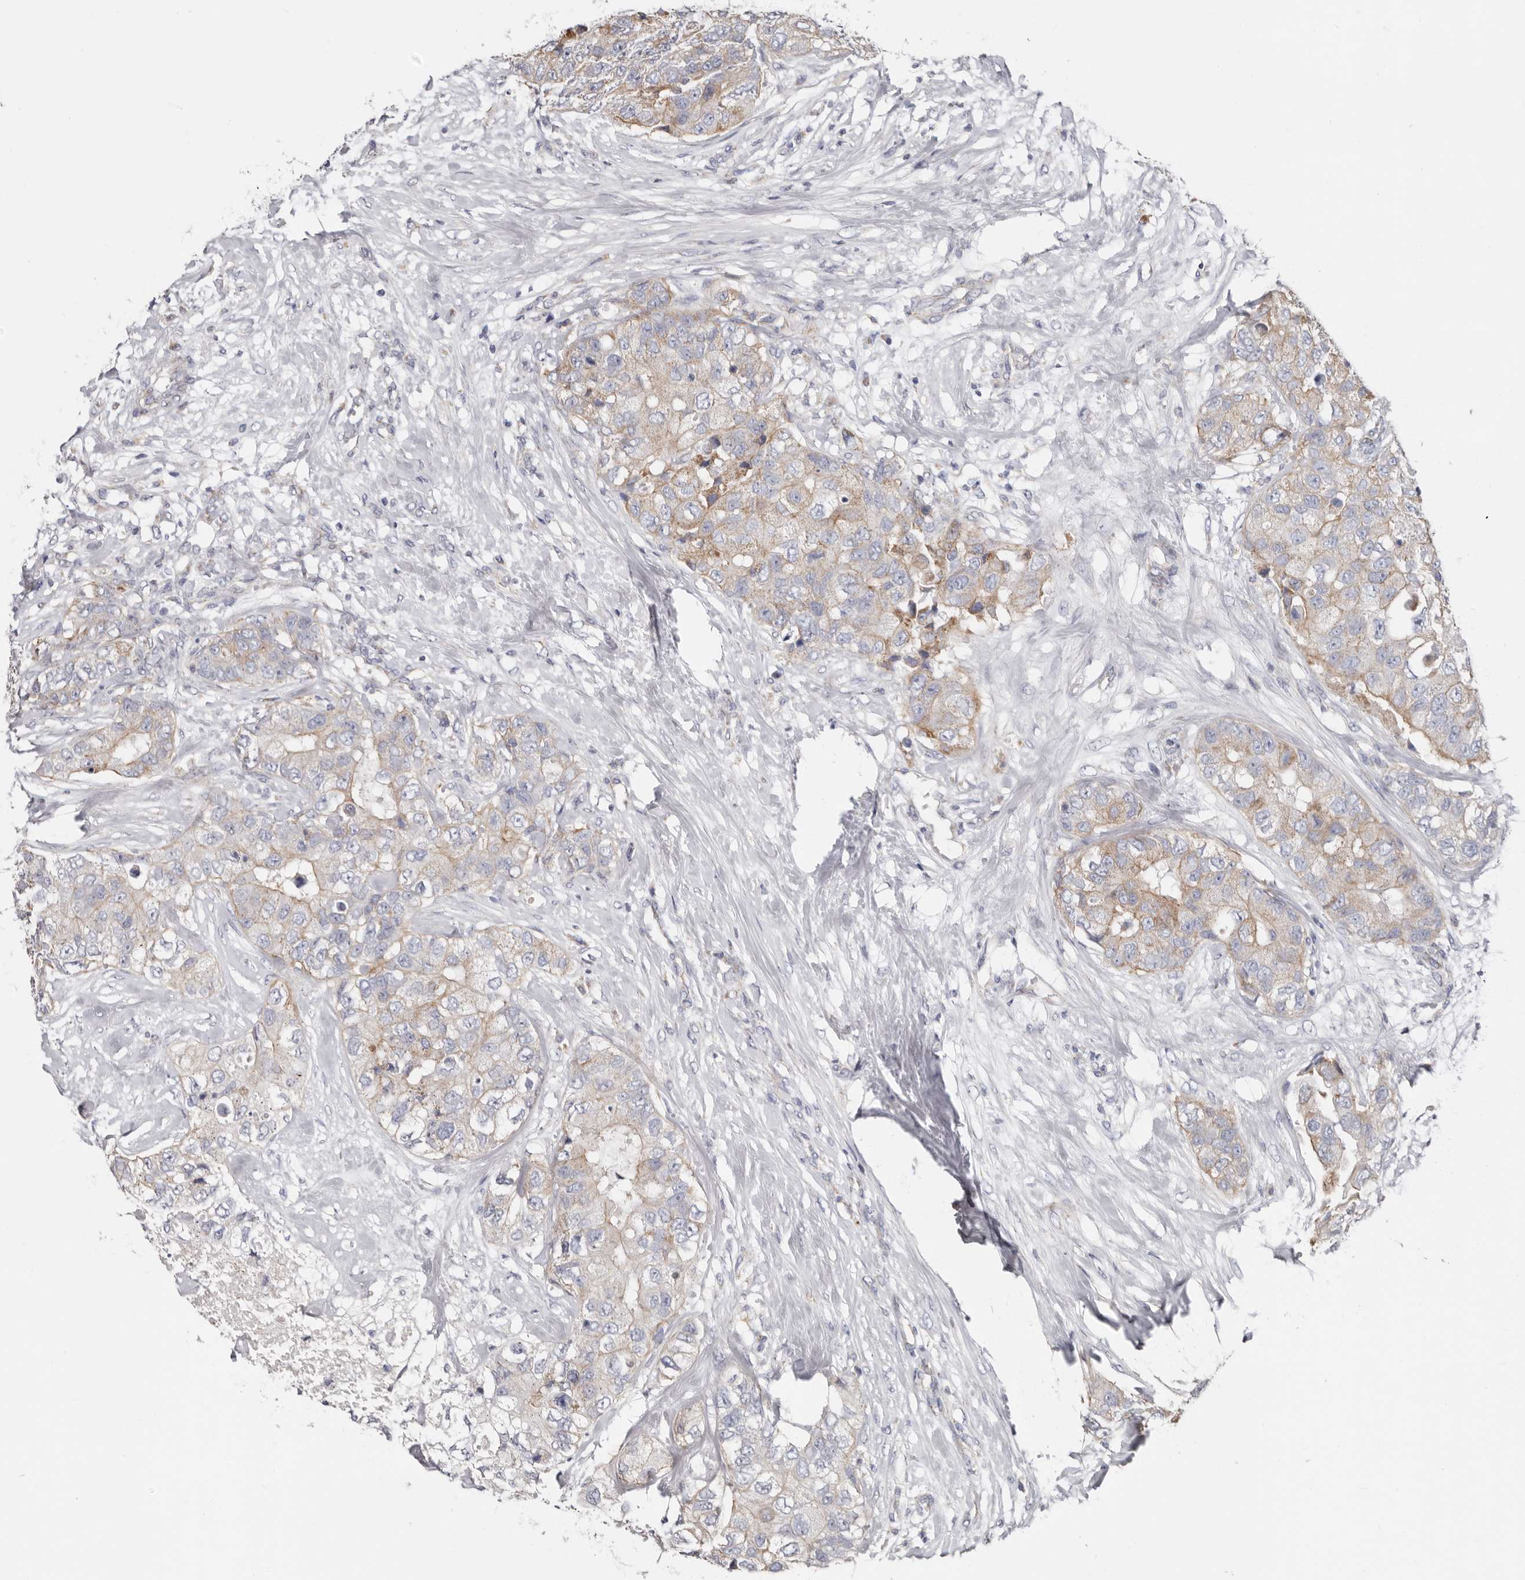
{"staining": {"intensity": "weak", "quantity": "25%-75%", "location": "cytoplasmic/membranous"}, "tissue": "breast cancer", "cell_type": "Tumor cells", "image_type": "cancer", "snomed": [{"axis": "morphology", "description": "Duct carcinoma"}, {"axis": "topography", "description": "Breast"}], "caption": "Immunohistochemical staining of human breast cancer (invasive ductal carcinoma) exhibits low levels of weak cytoplasmic/membranous expression in approximately 25%-75% of tumor cells.", "gene": "RSPO2", "patient": {"sex": "female", "age": 62}}